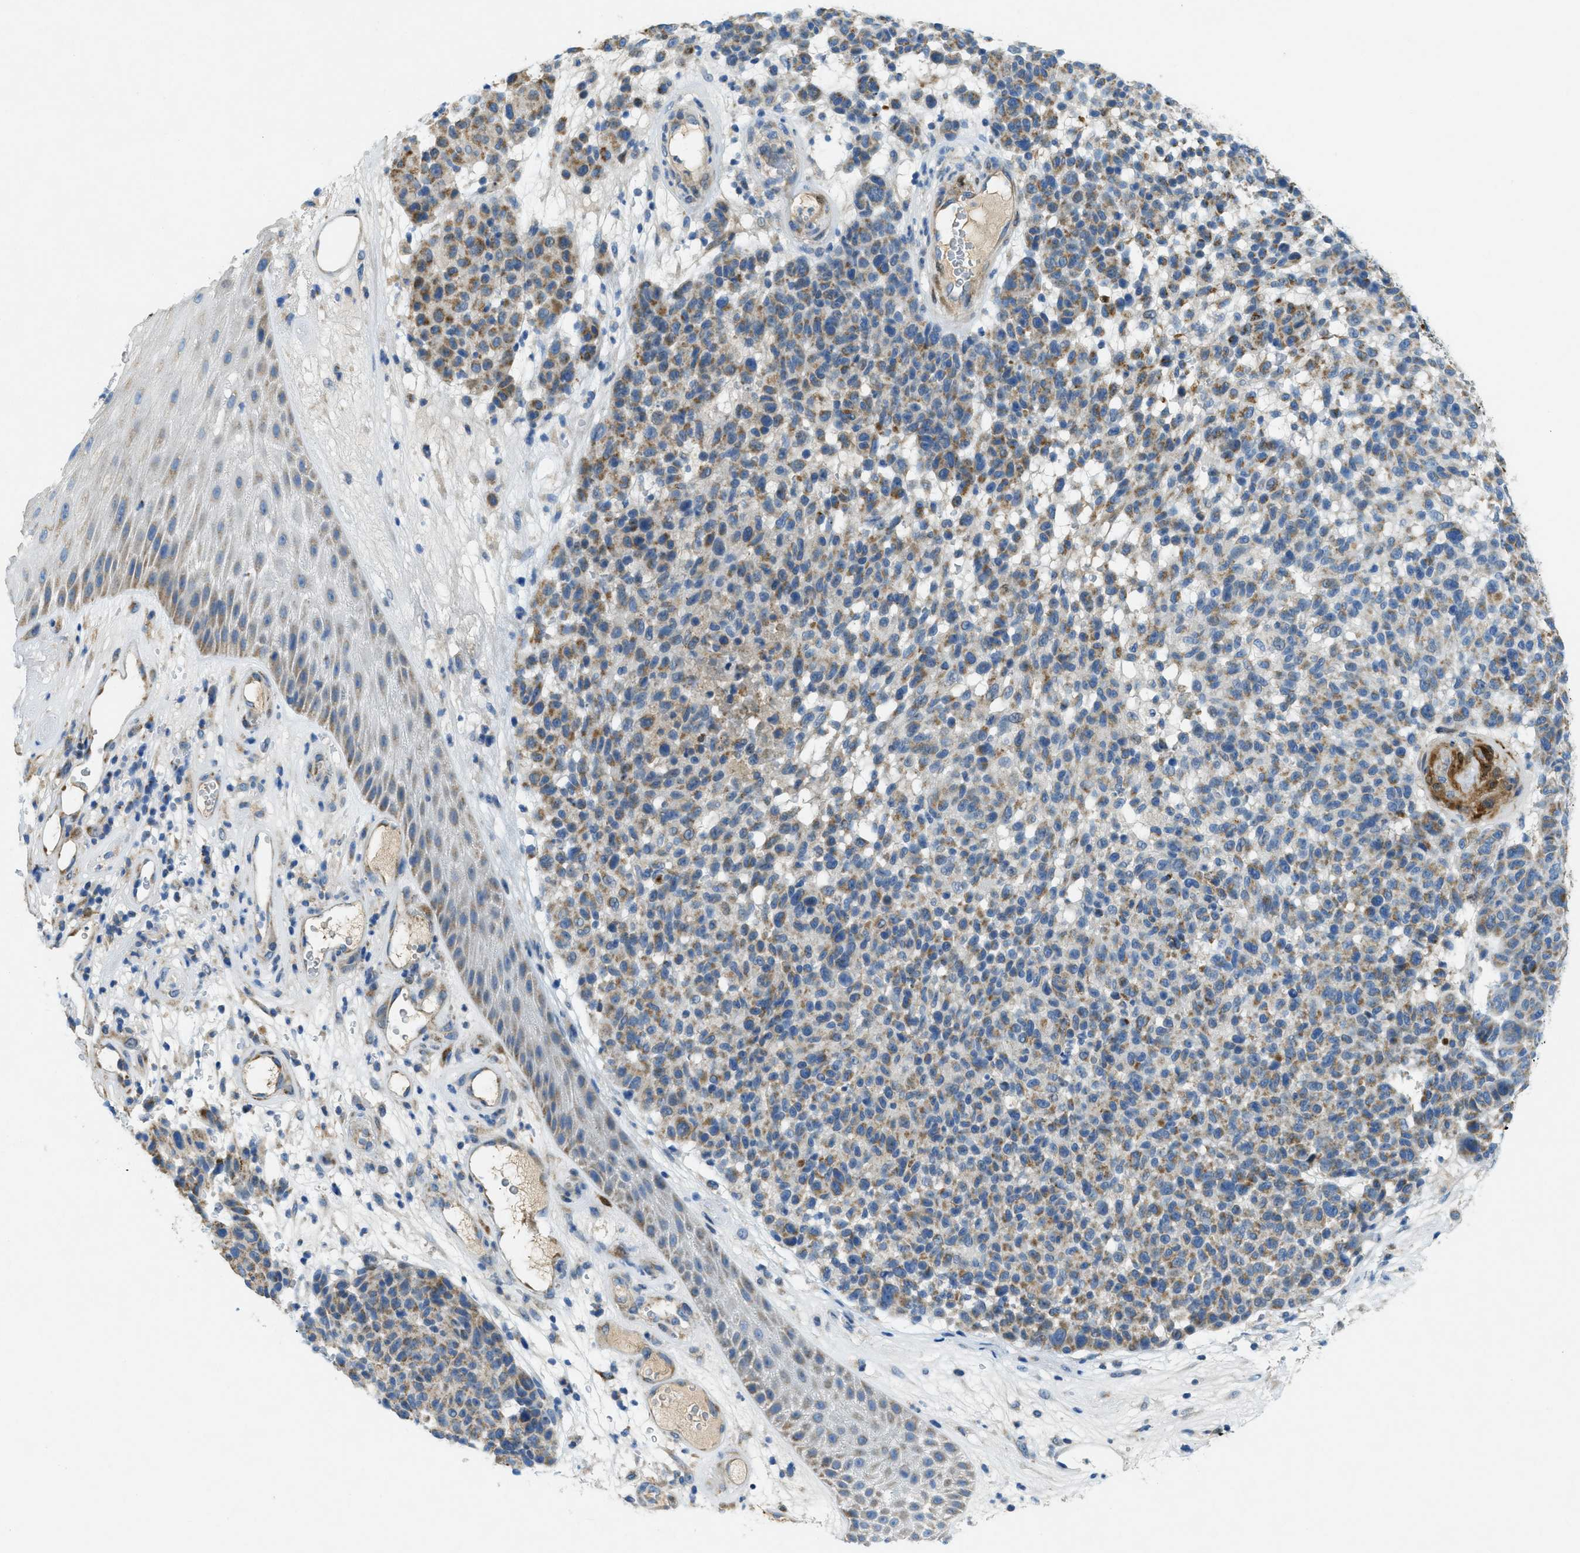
{"staining": {"intensity": "moderate", "quantity": "25%-75%", "location": "cytoplasmic/membranous"}, "tissue": "melanoma", "cell_type": "Tumor cells", "image_type": "cancer", "snomed": [{"axis": "morphology", "description": "Malignant melanoma, NOS"}, {"axis": "topography", "description": "Skin"}], "caption": "IHC photomicrograph of malignant melanoma stained for a protein (brown), which shows medium levels of moderate cytoplasmic/membranous staining in about 25%-75% of tumor cells.", "gene": "CYGB", "patient": {"sex": "male", "age": 59}}